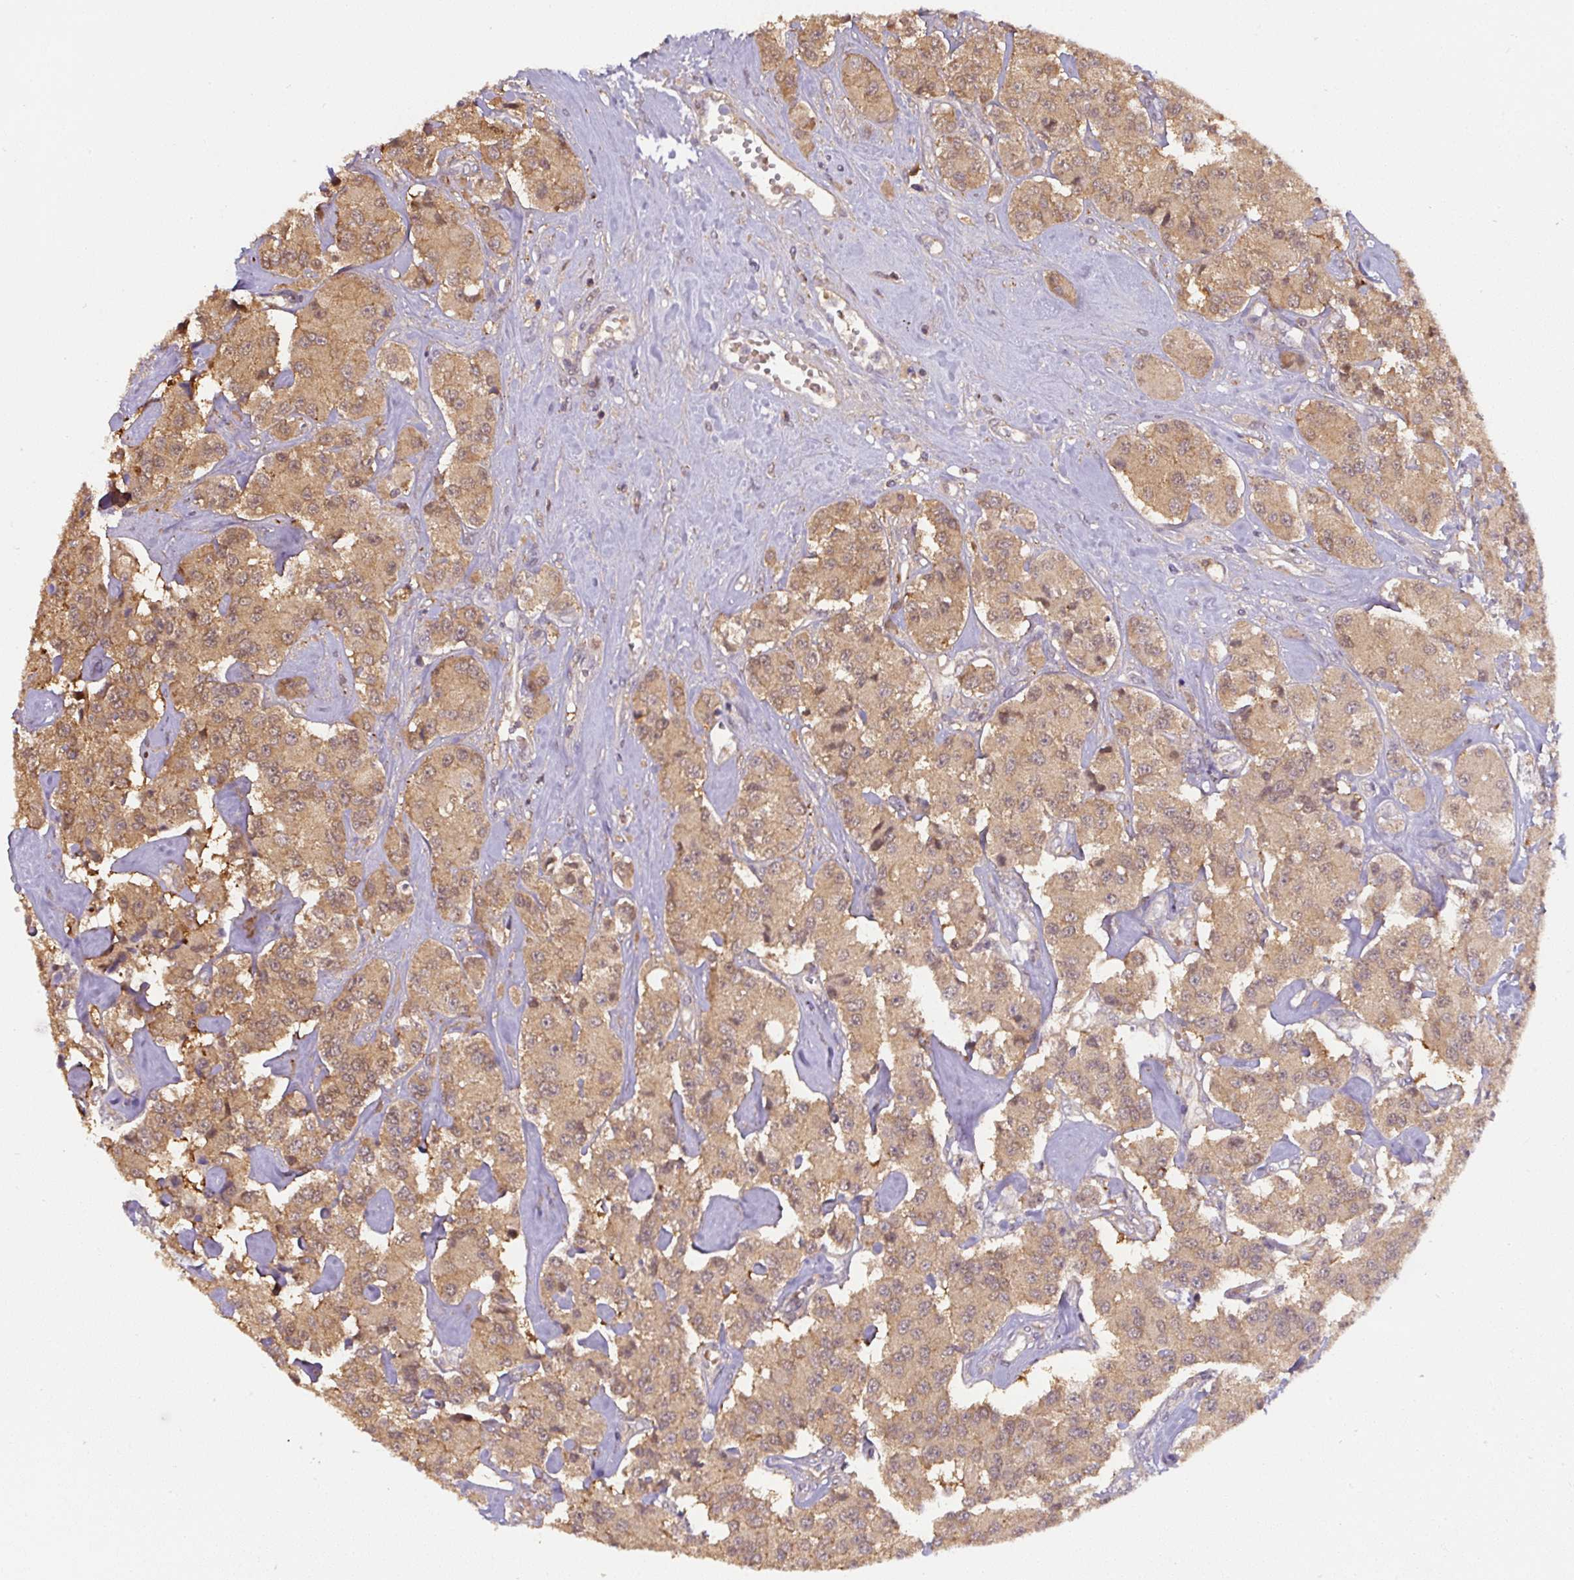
{"staining": {"intensity": "moderate", "quantity": ">75%", "location": "cytoplasmic/membranous"}, "tissue": "carcinoid", "cell_type": "Tumor cells", "image_type": "cancer", "snomed": [{"axis": "morphology", "description": "Carcinoid, malignant, NOS"}, {"axis": "topography", "description": "Pancreas"}], "caption": "Tumor cells show moderate cytoplasmic/membranous staining in approximately >75% of cells in carcinoid.", "gene": "ST13", "patient": {"sex": "male", "age": 41}}